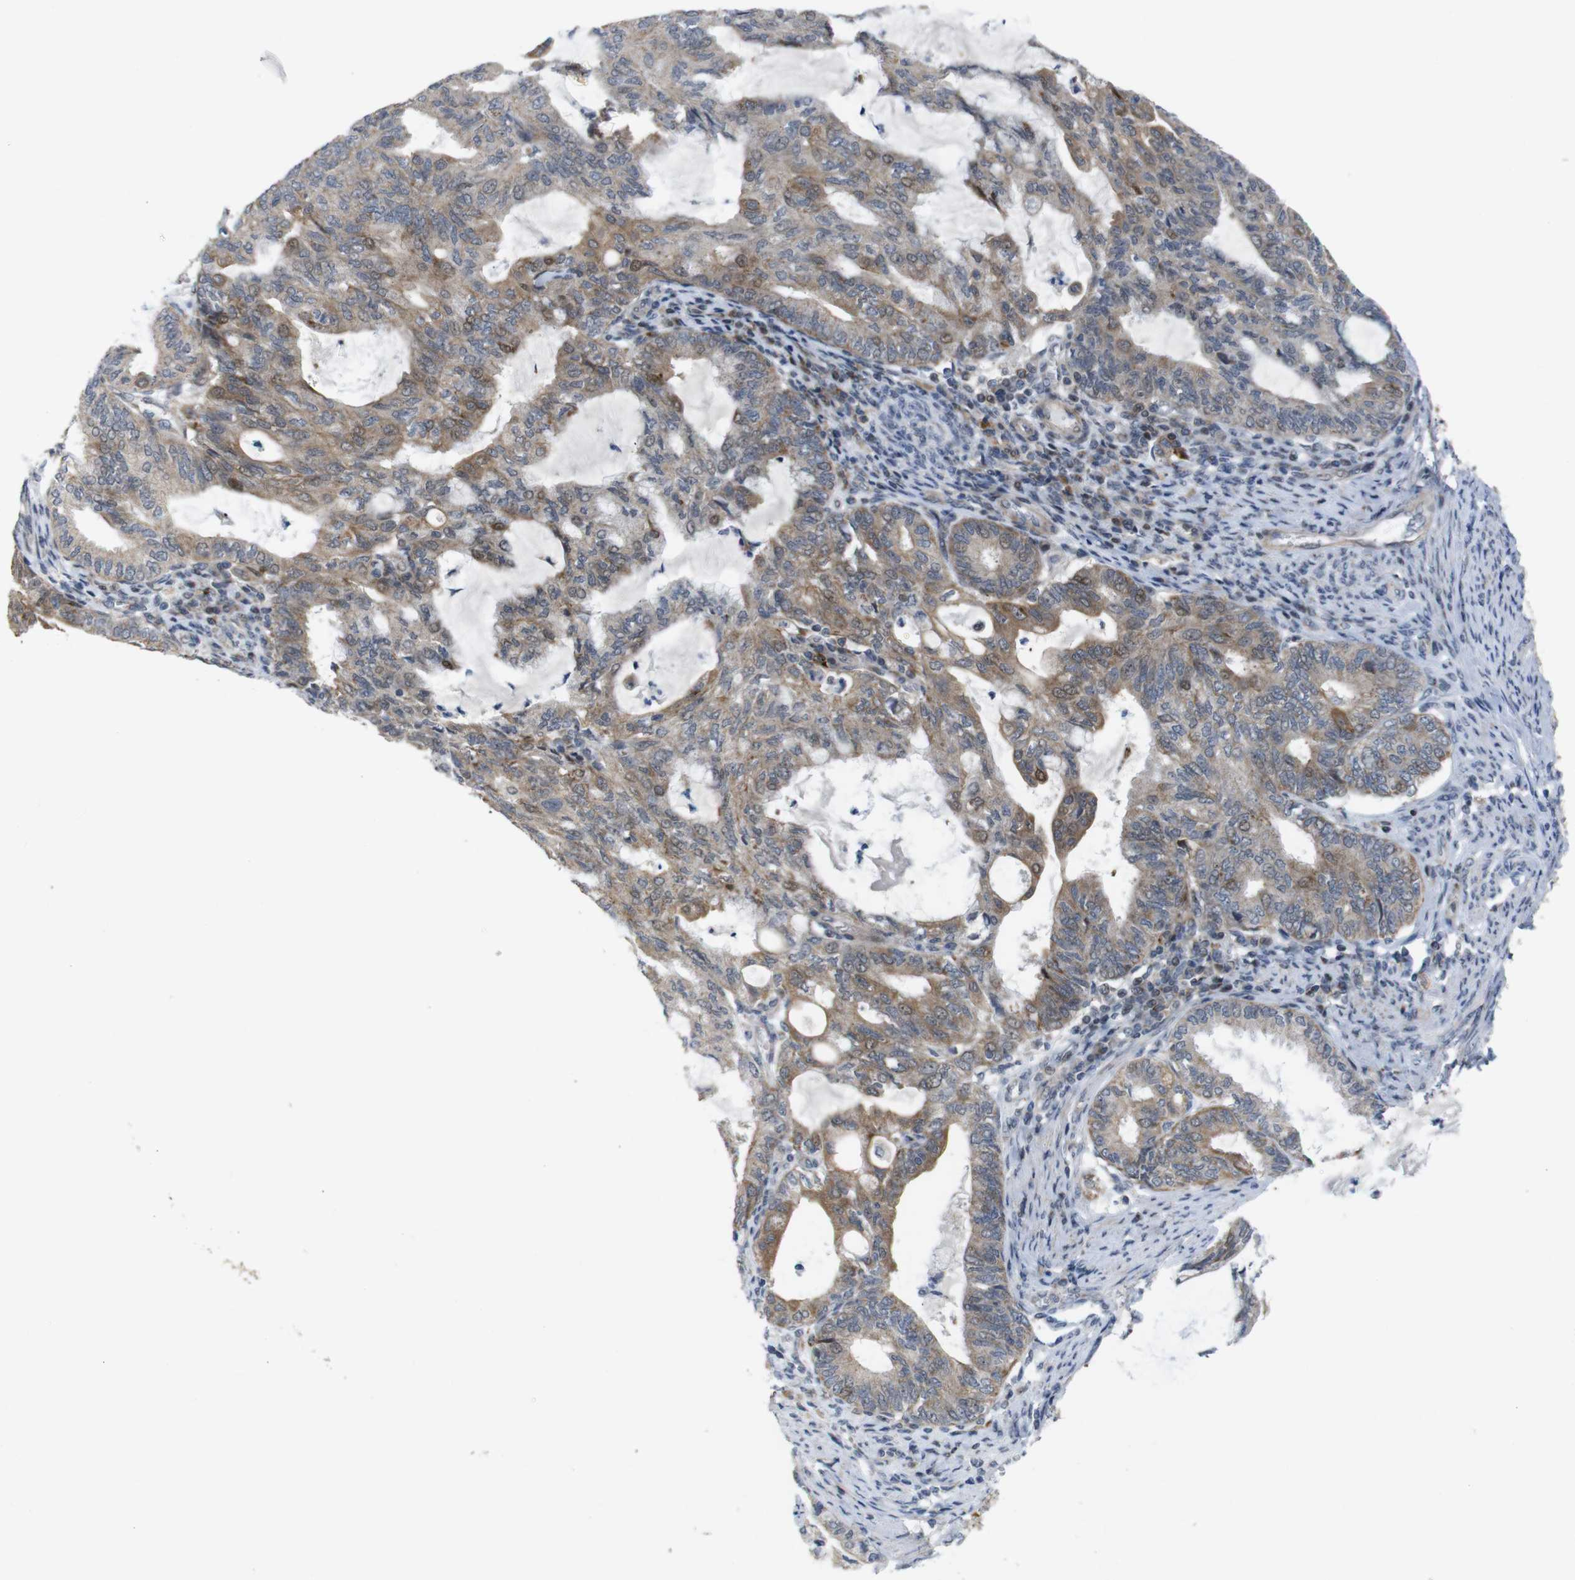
{"staining": {"intensity": "weak", "quantity": ">75%", "location": "cytoplasmic/membranous"}, "tissue": "endometrial cancer", "cell_type": "Tumor cells", "image_type": "cancer", "snomed": [{"axis": "morphology", "description": "Adenocarcinoma, NOS"}, {"axis": "topography", "description": "Endometrium"}], "caption": "Immunohistochemical staining of human endometrial cancer exhibits low levels of weak cytoplasmic/membranous protein staining in about >75% of tumor cells. The protein of interest is shown in brown color, while the nuclei are stained blue.", "gene": "ATP7B", "patient": {"sex": "female", "age": 86}}